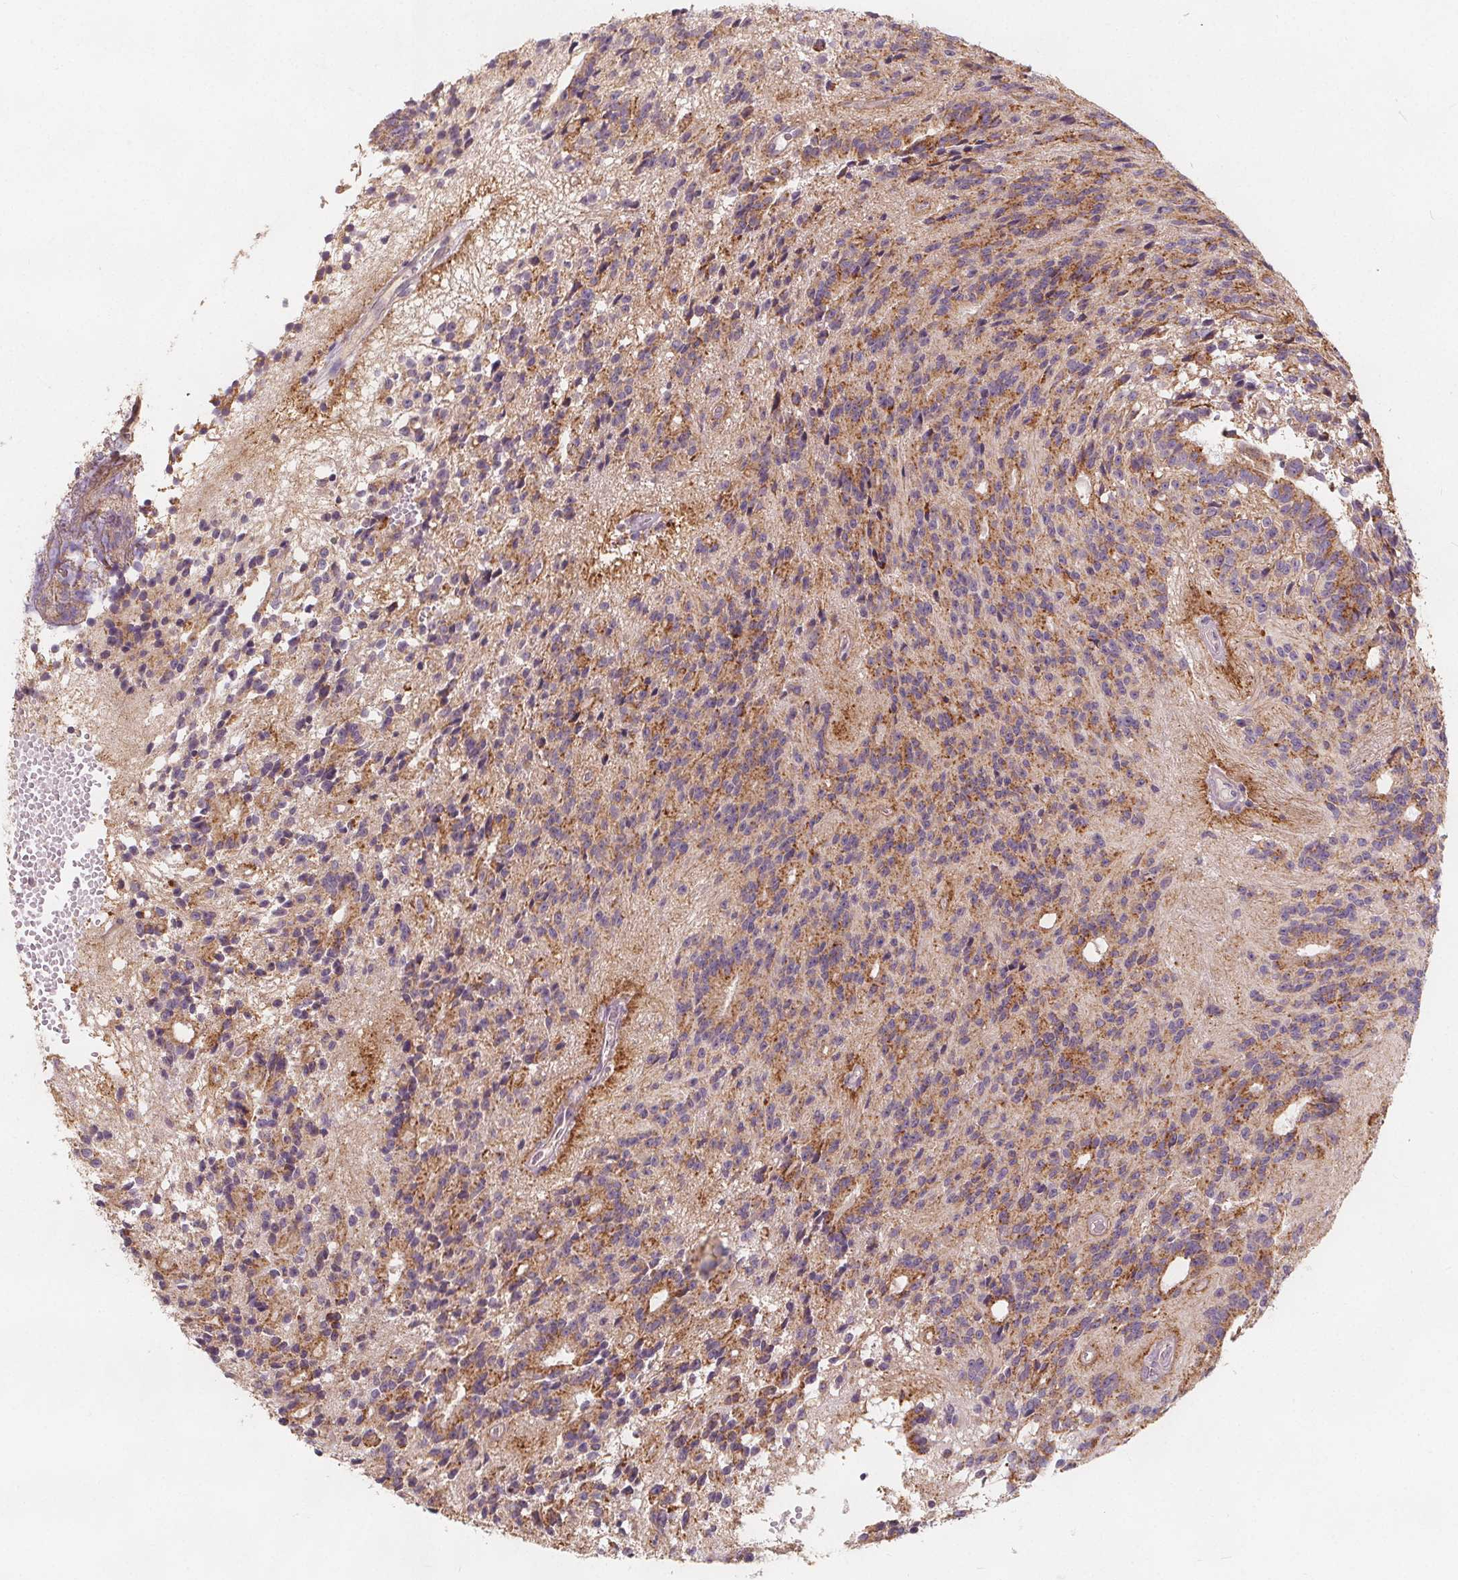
{"staining": {"intensity": "moderate", "quantity": "25%-75%", "location": "cytoplasmic/membranous"}, "tissue": "glioma", "cell_type": "Tumor cells", "image_type": "cancer", "snomed": [{"axis": "morphology", "description": "Glioma, malignant, Low grade"}, {"axis": "topography", "description": "Brain"}], "caption": "Immunohistochemical staining of human malignant glioma (low-grade) demonstrates medium levels of moderate cytoplasmic/membranous staining in approximately 25%-75% of tumor cells.", "gene": "DRC3", "patient": {"sex": "male", "age": 31}}